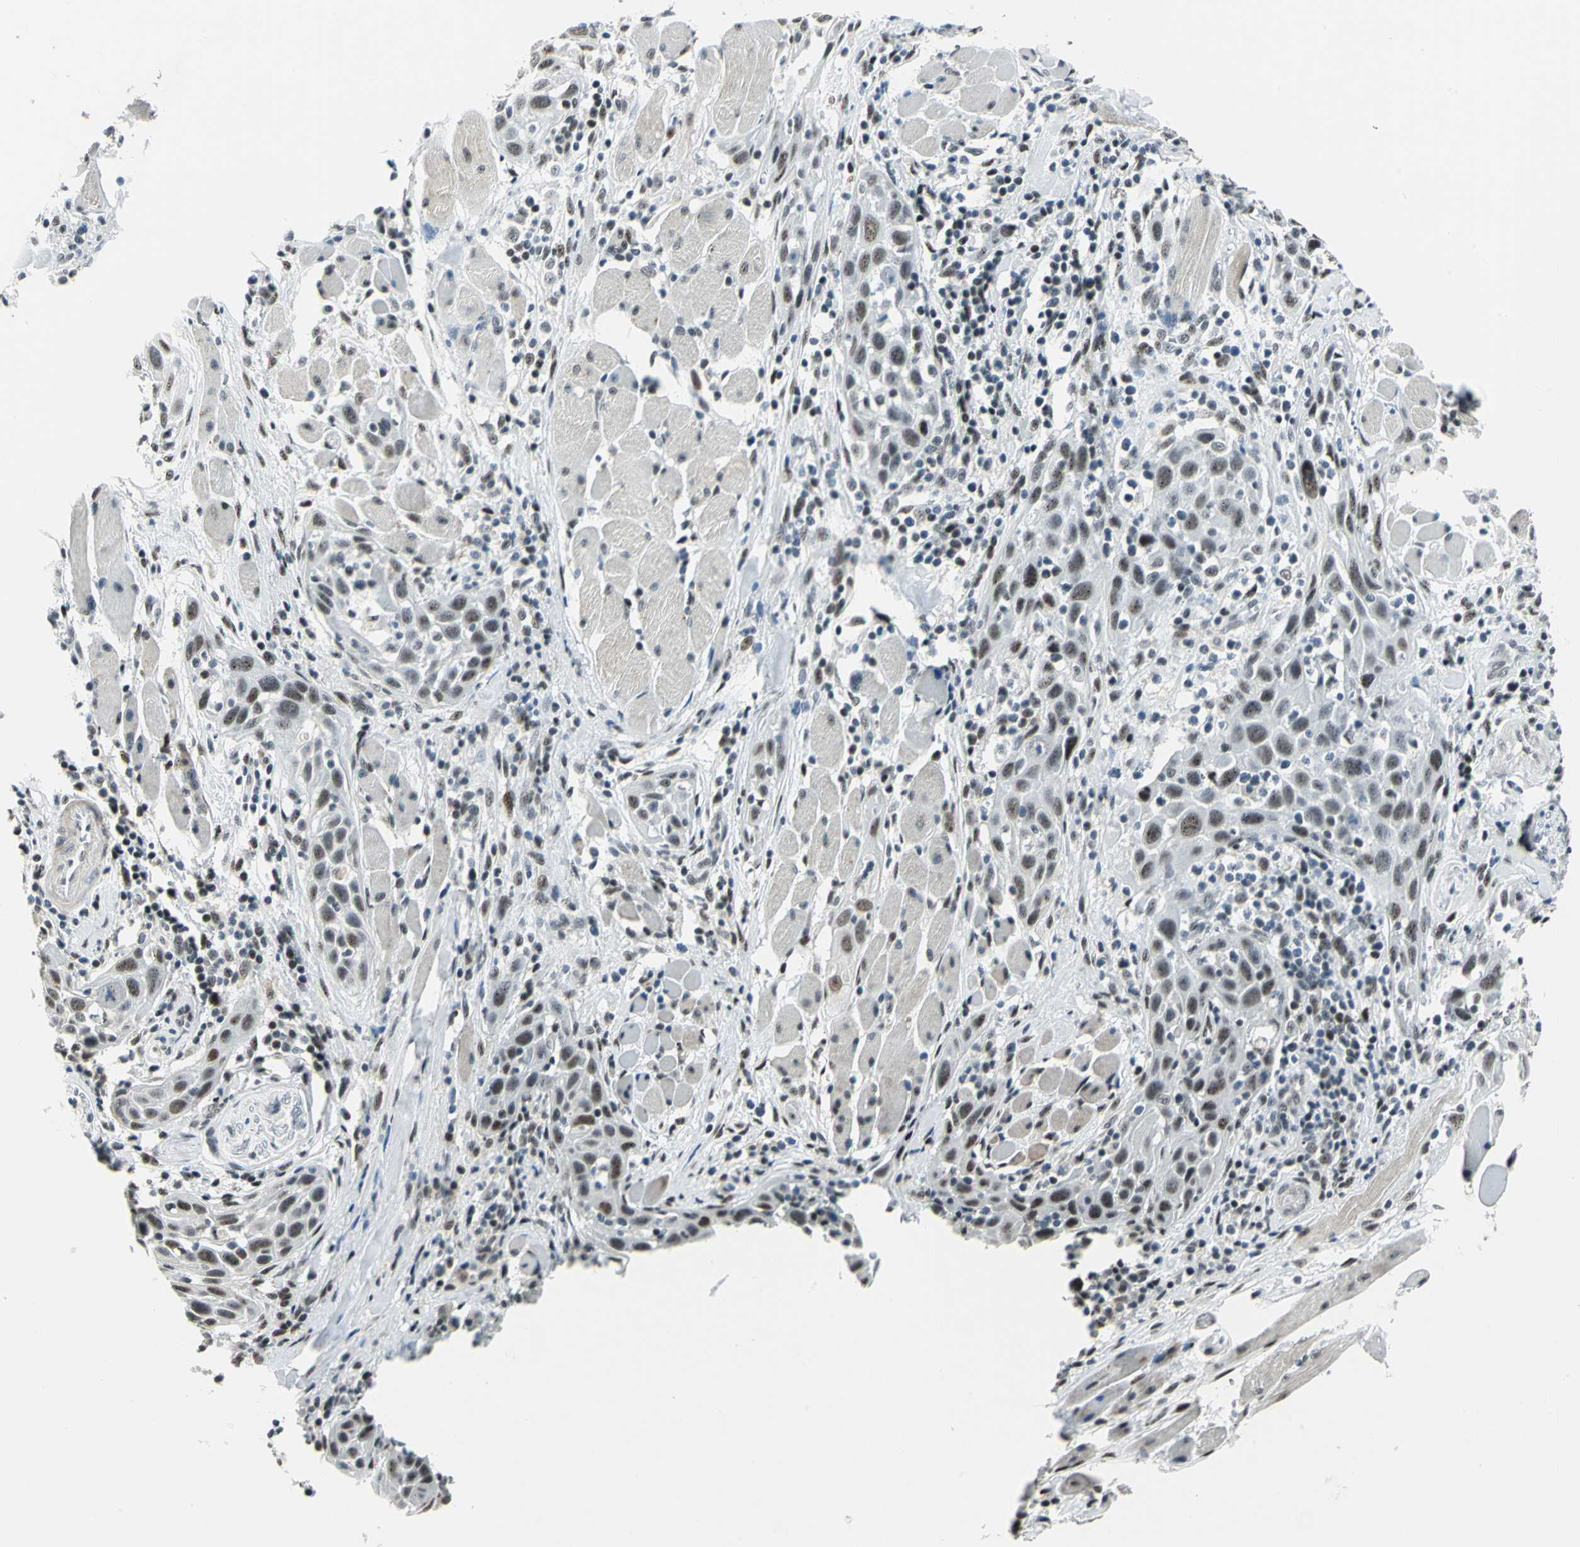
{"staining": {"intensity": "moderate", "quantity": ">75%", "location": "nuclear"}, "tissue": "head and neck cancer", "cell_type": "Tumor cells", "image_type": "cancer", "snomed": [{"axis": "morphology", "description": "Squamous cell carcinoma, NOS"}, {"axis": "topography", "description": "Oral tissue"}, {"axis": "topography", "description": "Head-Neck"}], "caption": "Immunohistochemical staining of human head and neck squamous cell carcinoma demonstrates medium levels of moderate nuclear protein staining in approximately >75% of tumor cells.", "gene": "KAT6B", "patient": {"sex": "female", "age": 50}}